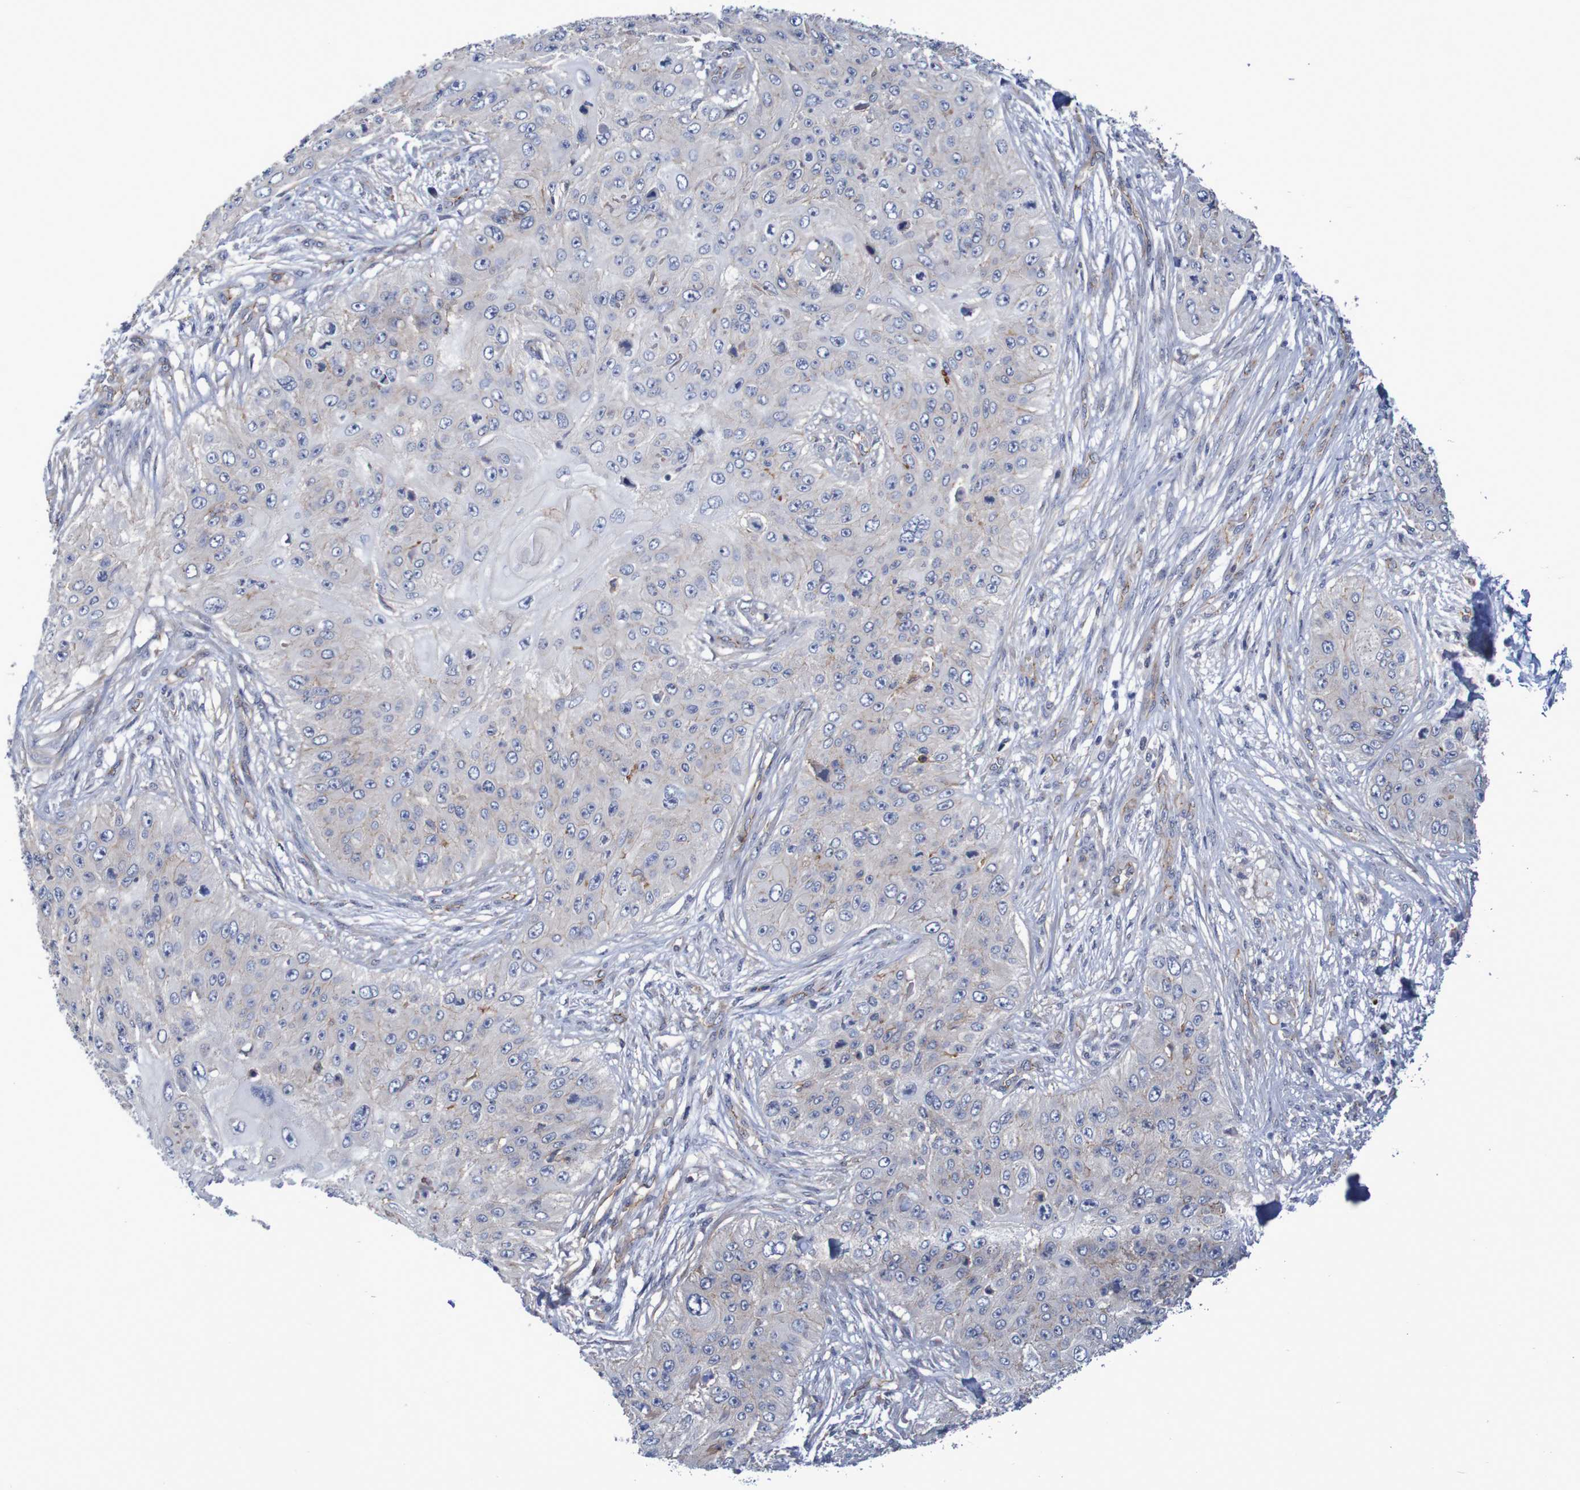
{"staining": {"intensity": "negative", "quantity": "none", "location": "none"}, "tissue": "skin cancer", "cell_type": "Tumor cells", "image_type": "cancer", "snomed": [{"axis": "morphology", "description": "Squamous cell carcinoma, NOS"}, {"axis": "topography", "description": "Skin"}], "caption": "High magnification brightfield microscopy of skin cancer (squamous cell carcinoma) stained with DAB (brown) and counterstained with hematoxylin (blue): tumor cells show no significant expression.", "gene": "NECTIN2", "patient": {"sex": "female", "age": 80}}